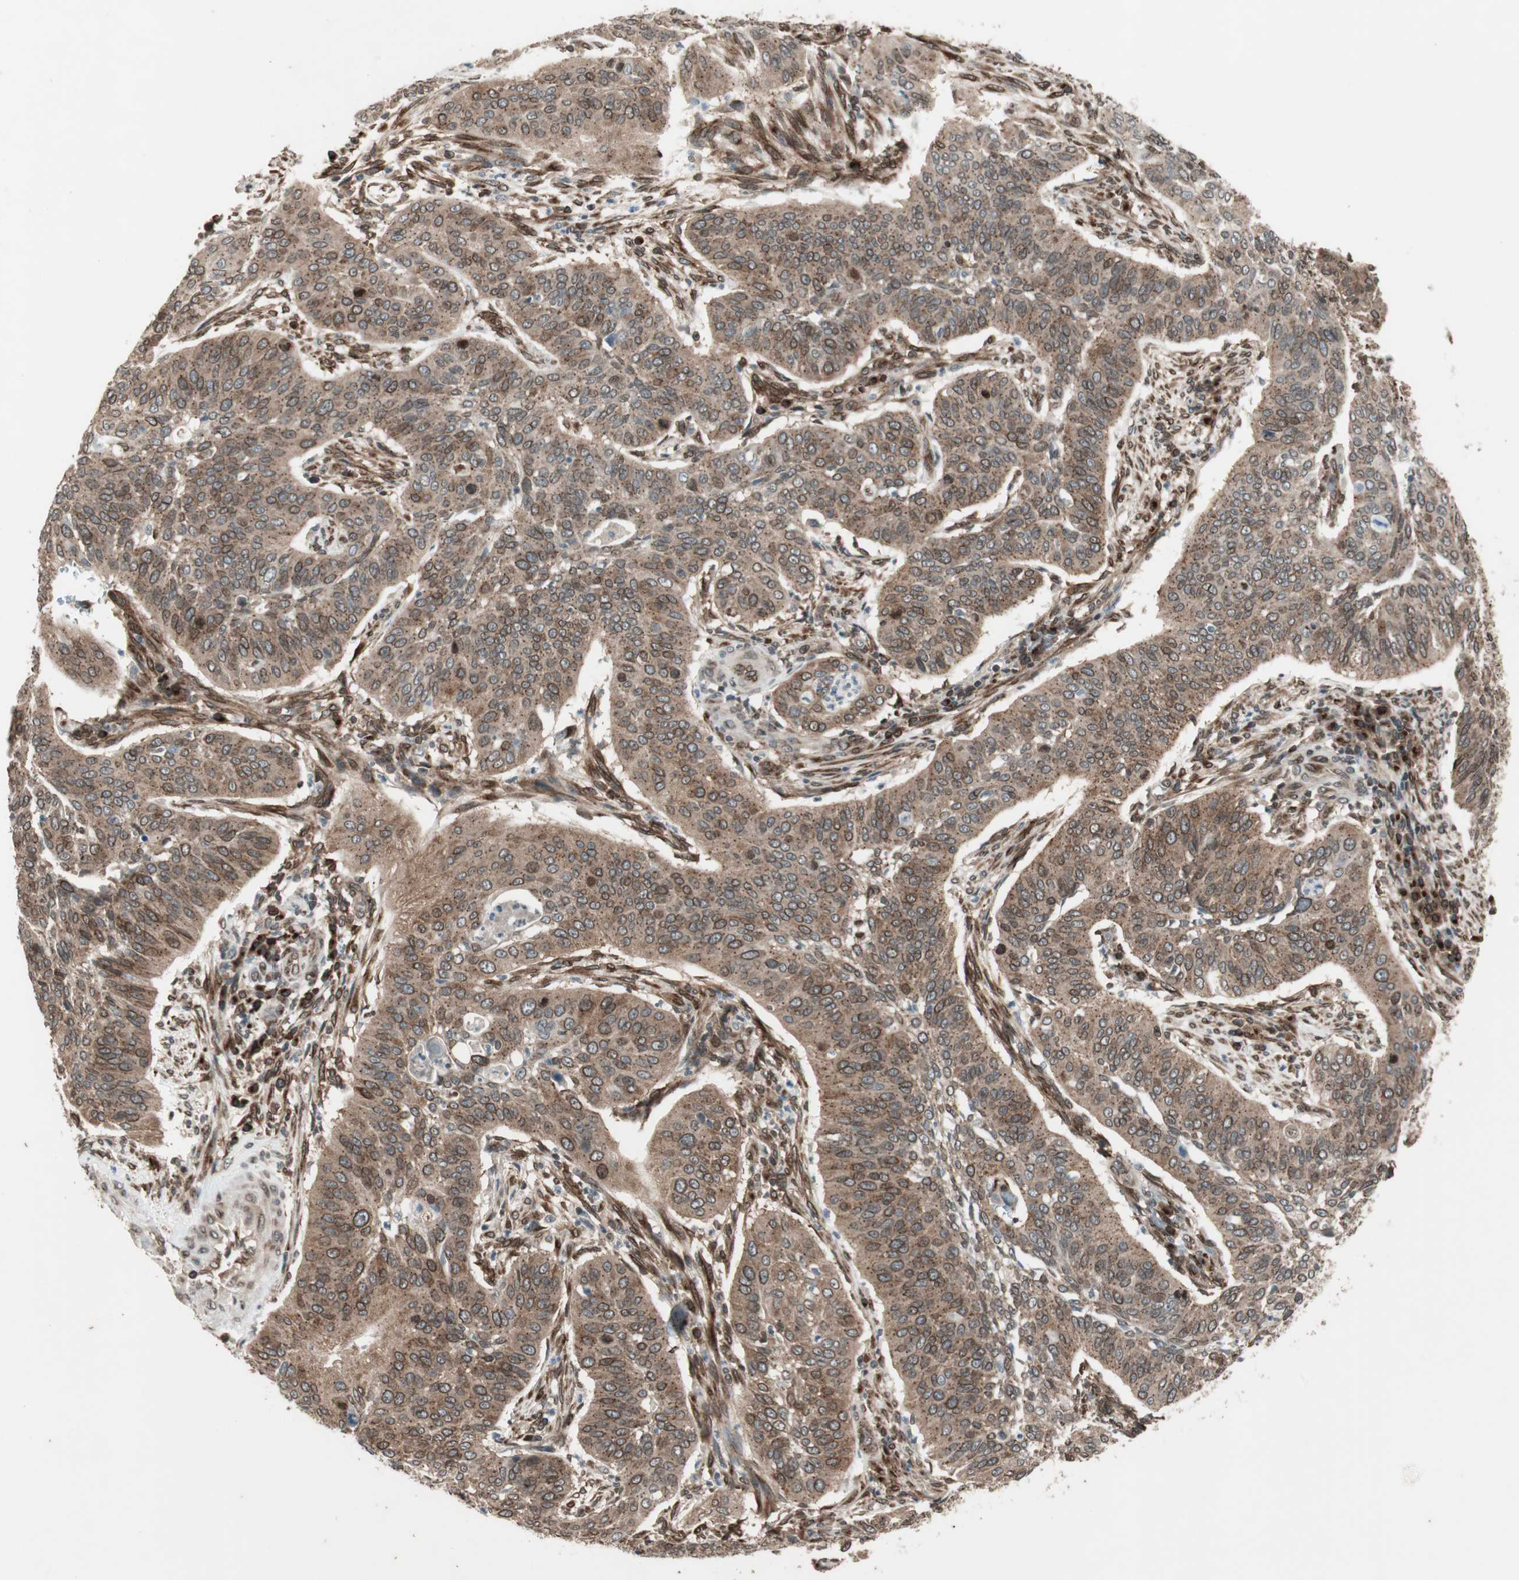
{"staining": {"intensity": "strong", "quantity": ">75%", "location": "cytoplasmic/membranous,nuclear"}, "tissue": "cervical cancer", "cell_type": "Tumor cells", "image_type": "cancer", "snomed": [{"axis": "morphology", "description": "Squamous cell carcinoma, NOS"}, {"axis": "topography", "description": "Cervix"}], "caption": "Immunohistochemical staining of human cervical squamous cell carcinoma reveals strong cytoplasmic/membranous and nuclear protein positivity in about >75% of tumor cells.", "gene": "NUP62", "patient": {"sex": "female", "age": 39}}